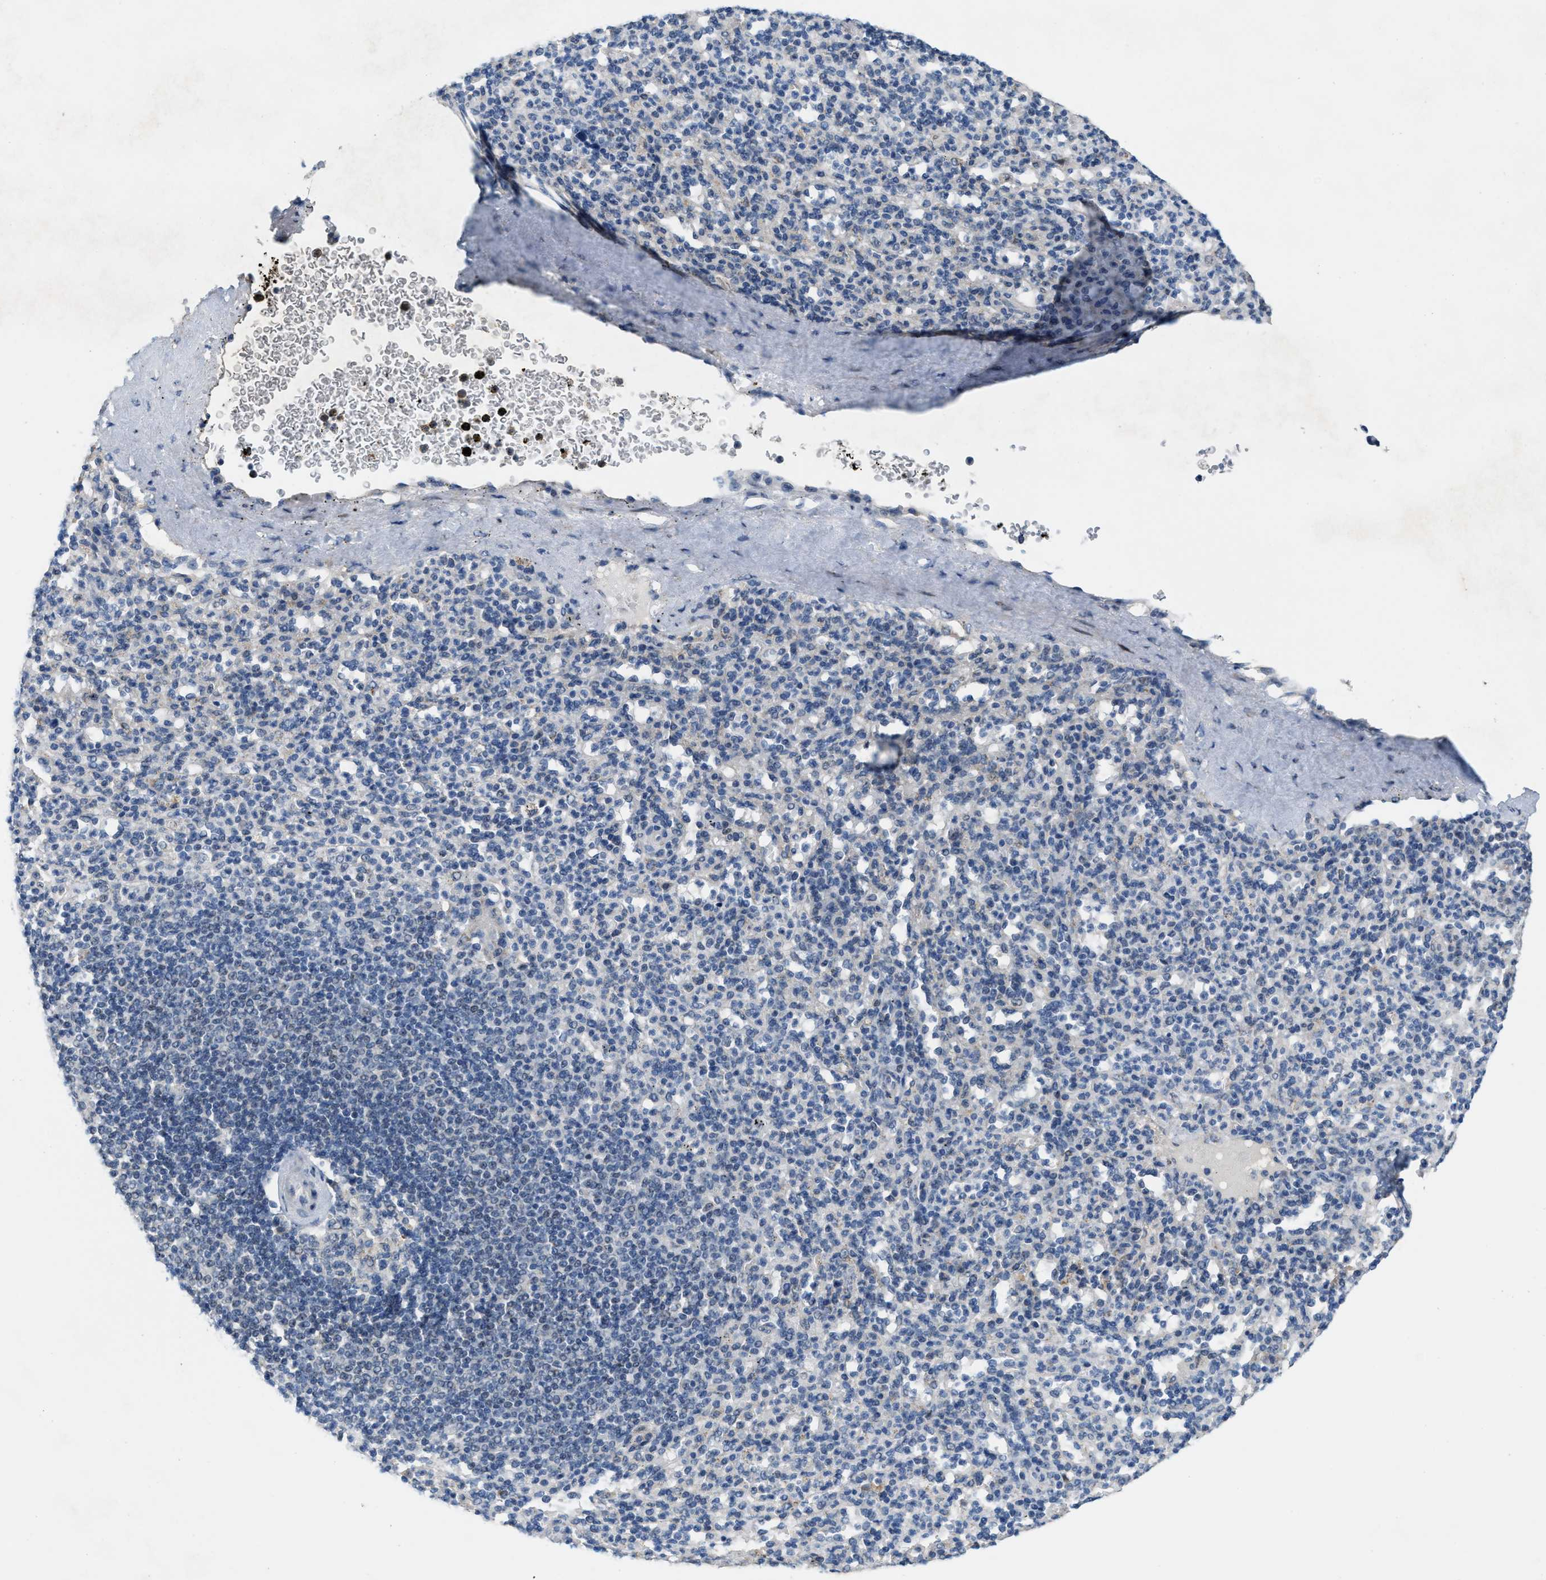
{"staining": {"intensity": "negative", "quantity": "none", "location": "none"}, "tissue": "spleen", "cell_type": "Cells in red pulp", "image_type": "normal", "snomed": [{"axis": "morphology", "description": "Normal tissue, NOS"}, {"axis": "topography", "description": "Spleen"}], "caption": "The micrograph shows no staining of cells in red pulp in benign spleen. (Brightfield microscopy of DAB IHC at high magnification).", "gene": "ZNF783", "patient": {"sex": "male", "age": 36}}